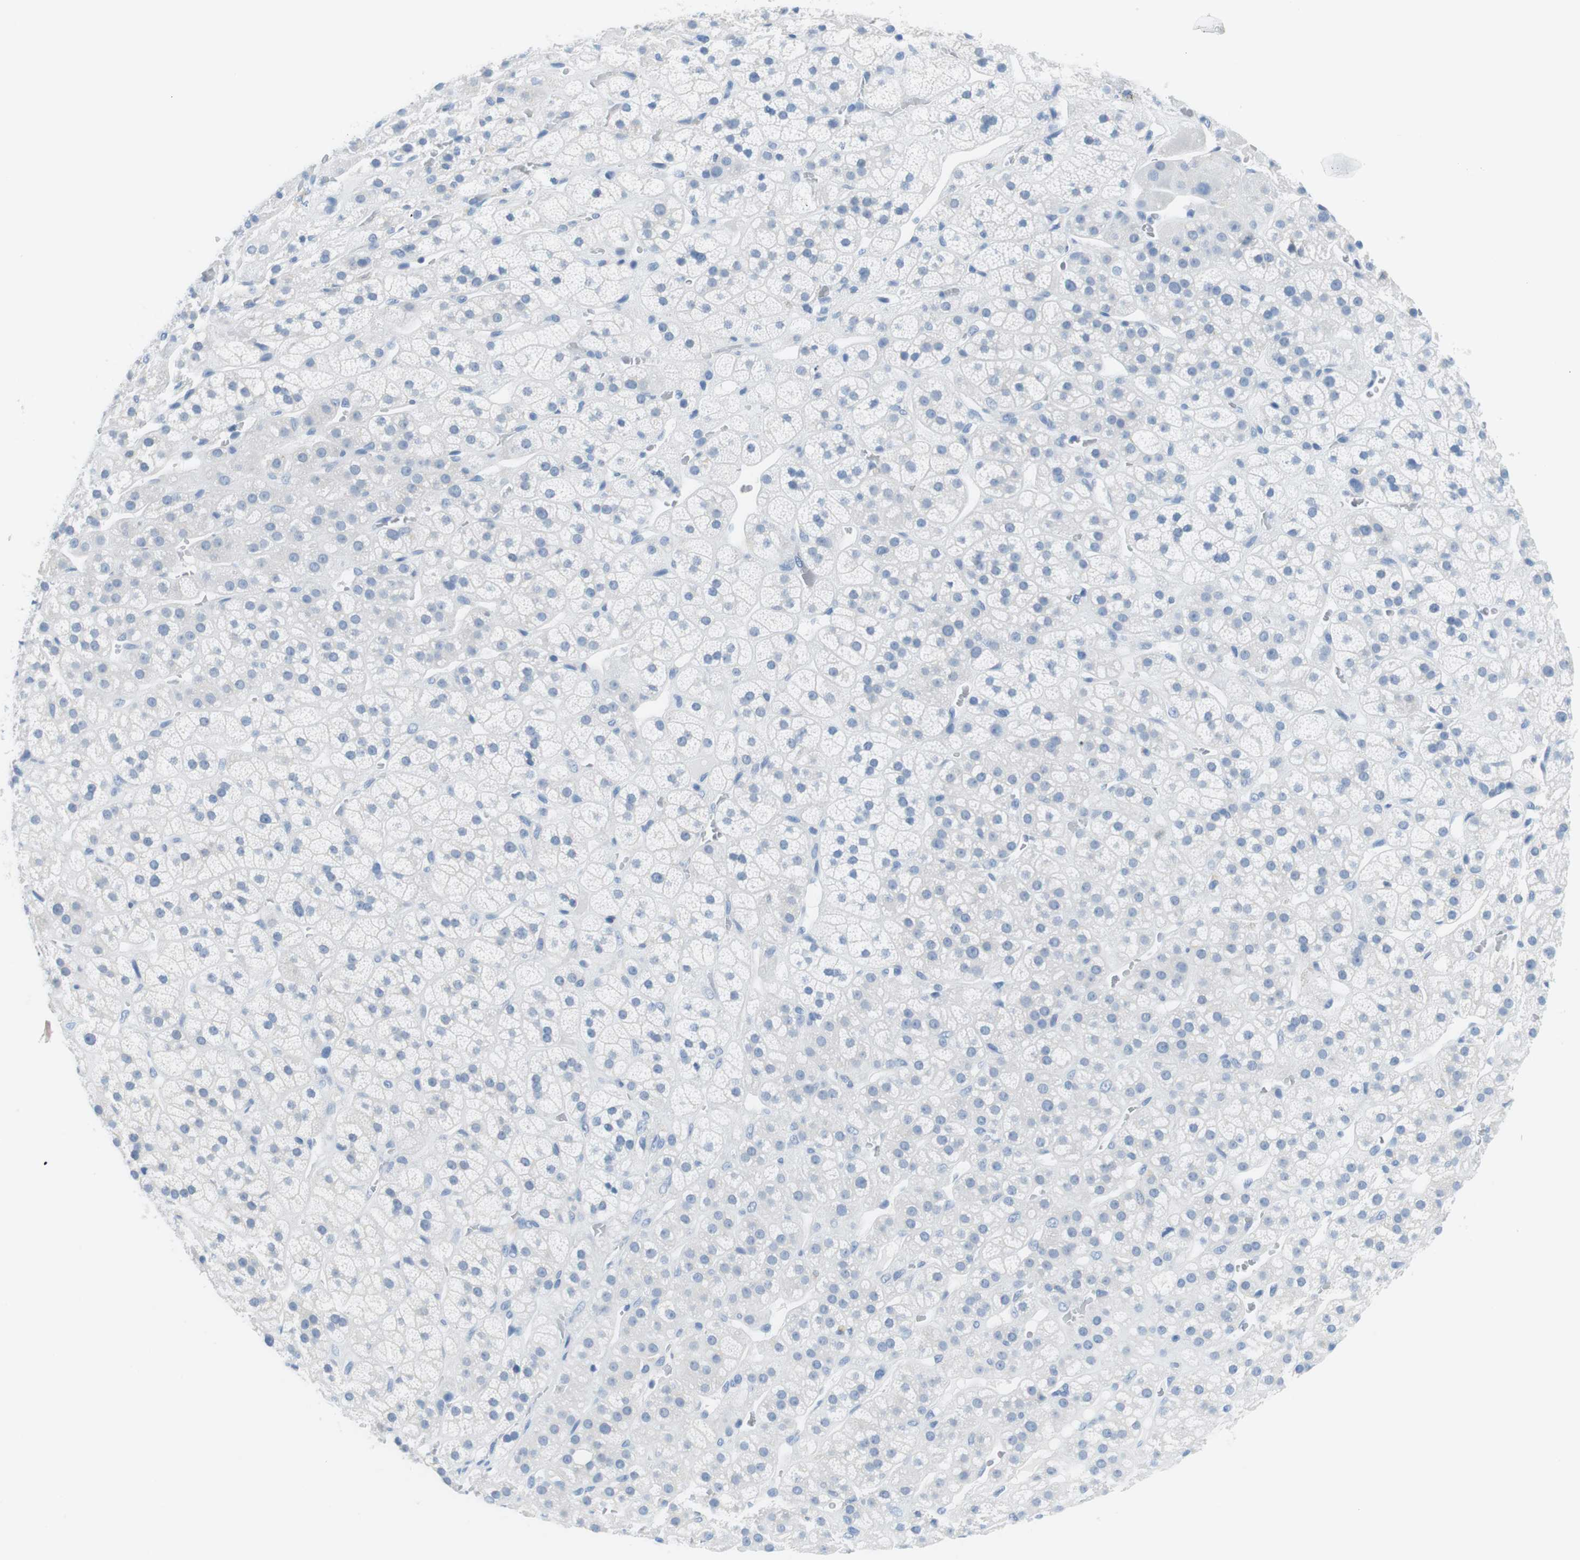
{"staining": {"intensity": "negative", "quantity": "none", "location": "none"}, "tissue": "adrenal gland", "cell_type": "Glandular cells", "image_type": "normal", "snomed": [{"axis": "morphology", "description": "Normal tissue, NOS"}, {"axis": "topography", "description": "Adrenal gland"}], "caption": "The immunohistochemistry histopathology image has no significant staining in glandular cells of adrenal gland. (DAB (3,3'-diaminobenzidine) immunohistochemistry visualized using brightfield microscopy, high magnification).", "gene": "TNFRSF4", "patient": {"sex": "male", "age": 56}}